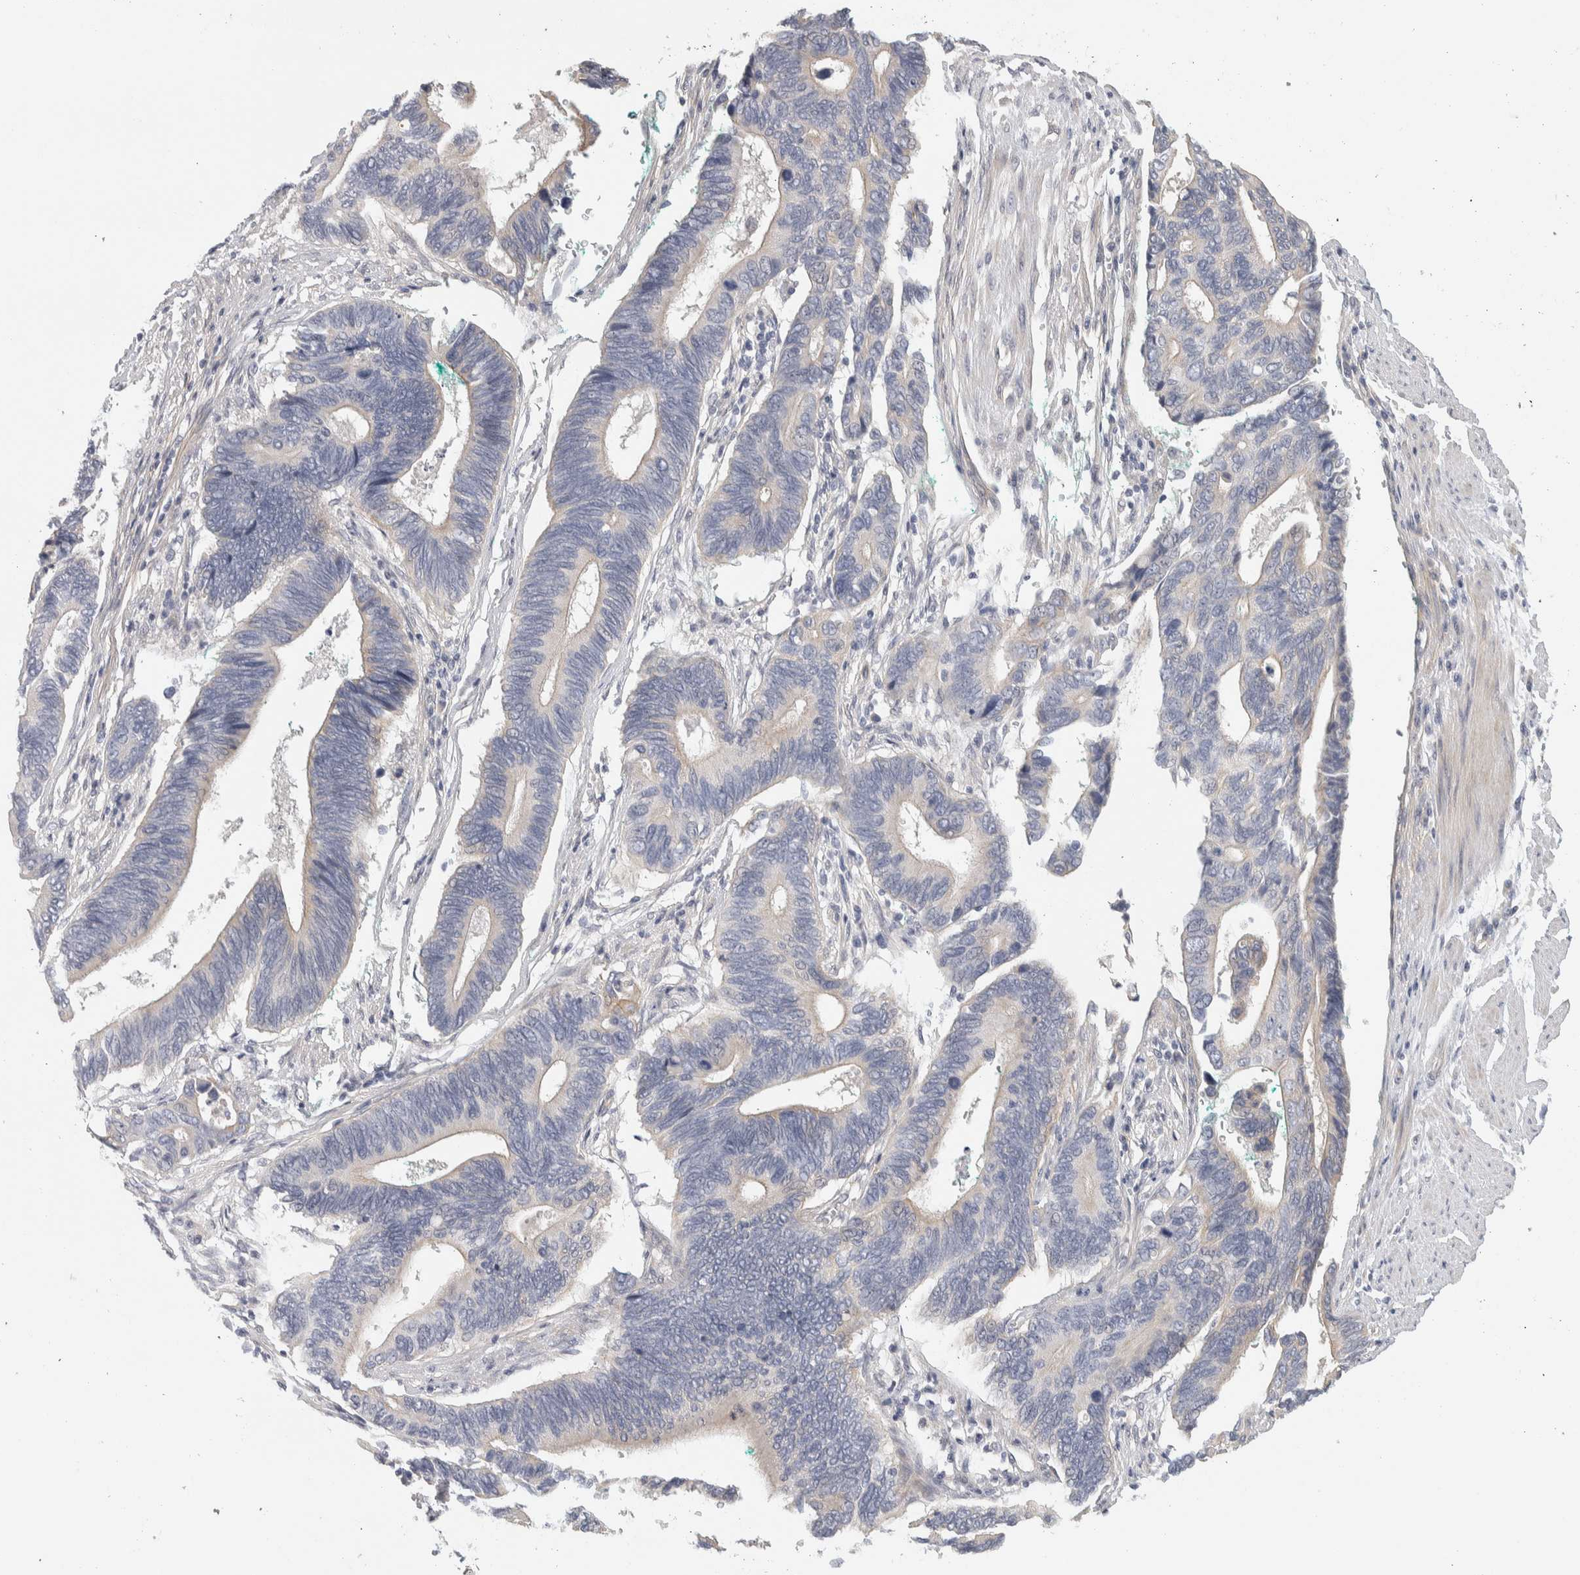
{"staining": {"intensity": "negative", "quantity": "none", "location": "none"}, "tissue": "pancreatic cancer", "cell_type": "Tumor cells", "image_type": "cancer", "snomed": [{"axis": "morphology", "description": "Adenocarcinoma, NOS"}, {"axis": "topography", "description": "Pancreas"}], "caption": "IHC of pancreatic cancer displays no staining in tumor cells.", "gene": "DCXR", "patient": {"sex": "female", "age": 70}}